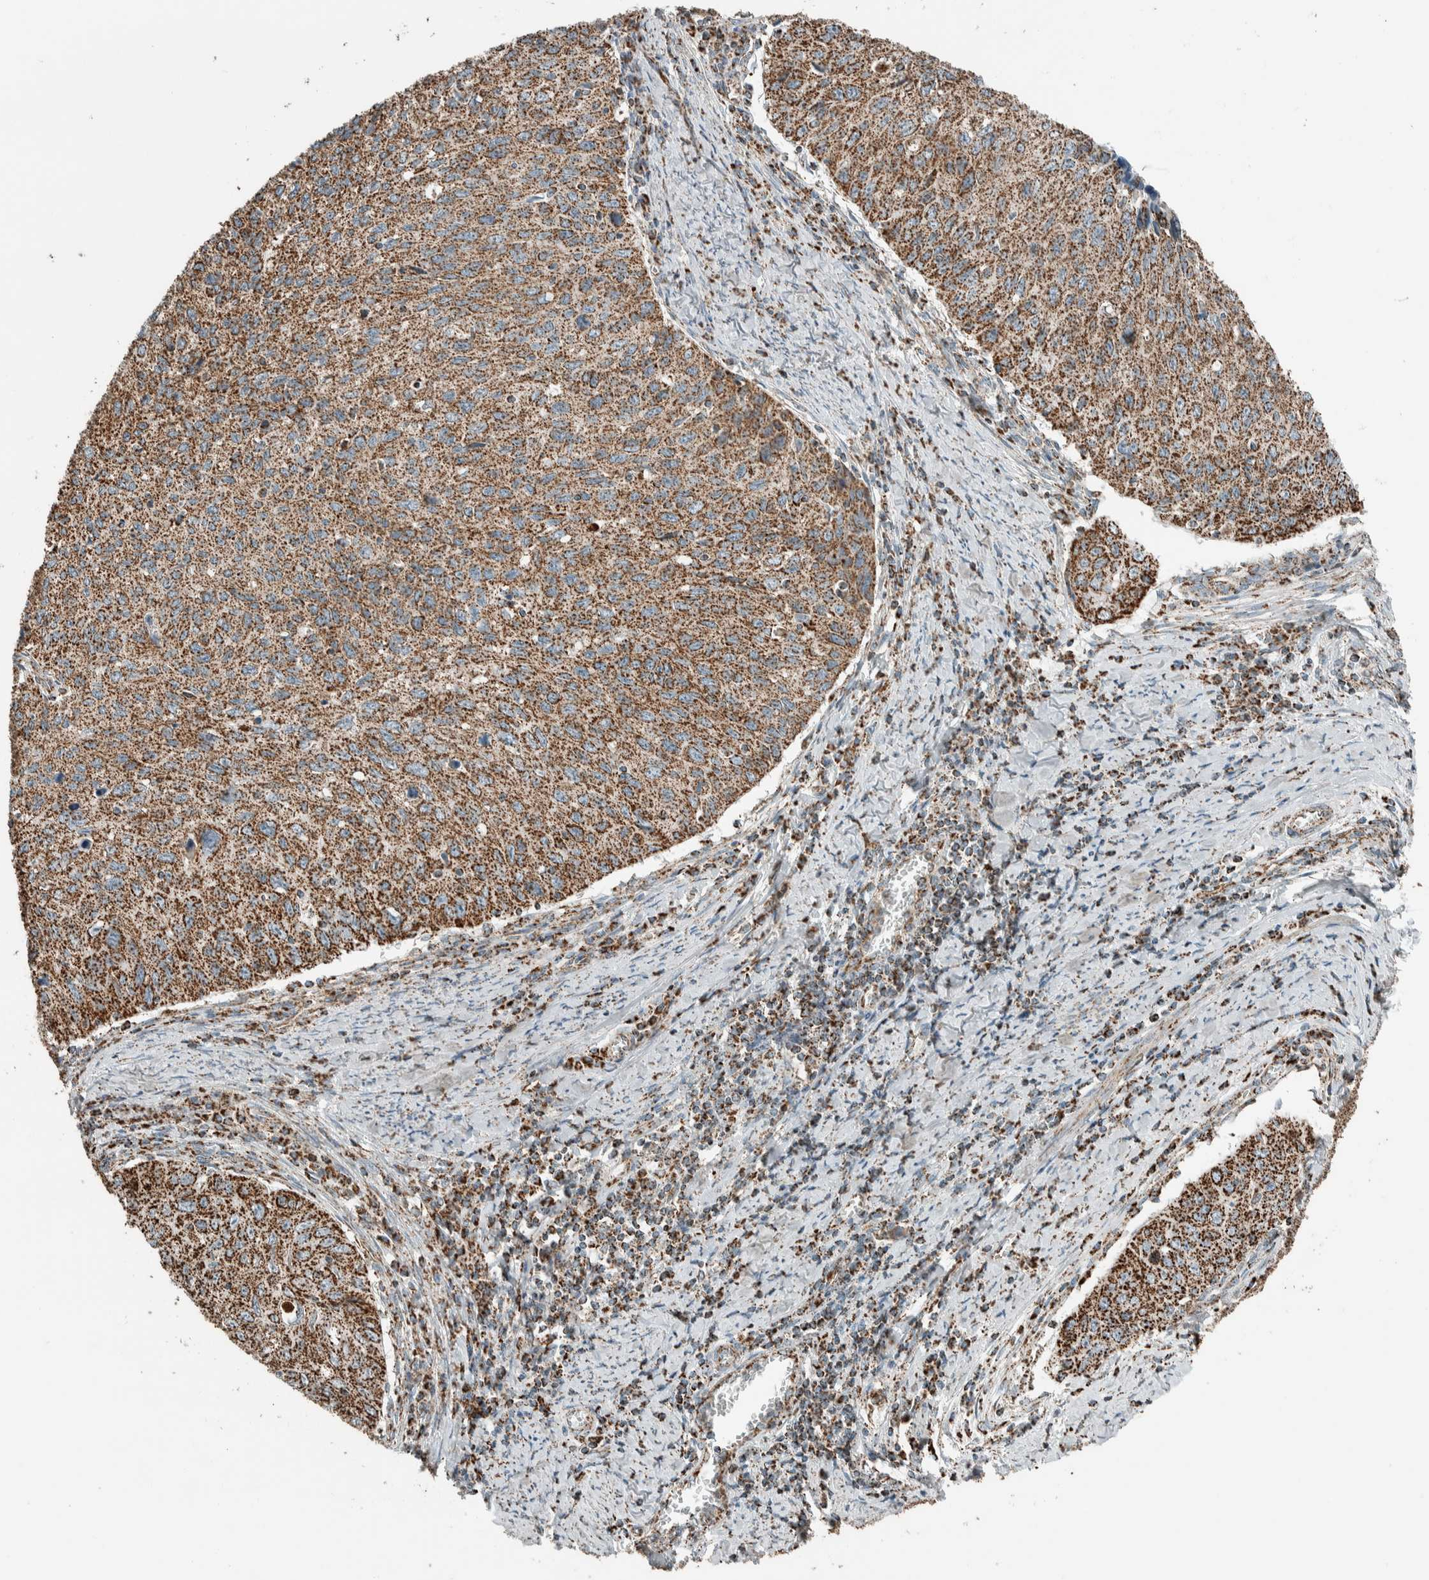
{"staining": {"intensity": "moderate", "quantity": ">75%", "location": "cytoplasmic/membranous"}, "tissue": "cervical cancer", "cell_type": "Tumor cells", "image_type": "cancer", "snomed": [{"axis": "morphology", "description": "Squamous cell carcinoma, NOS"}, {"axis": "topography", "description": "Cervix"}], "caption": "Tumor cells demonstrate medium levels of moderate cytoplasmic/membranous expression in approximately >75% of cells in human squamous cell carcinoma (cervical). The staining was performed using DAB to visualize the protein expression in brown, while the nuclei were stained in blue with hematoxylin (Magnification: 20x).", "gene": "ZNF454", "patient": {"sex": "female", "age": 53}}